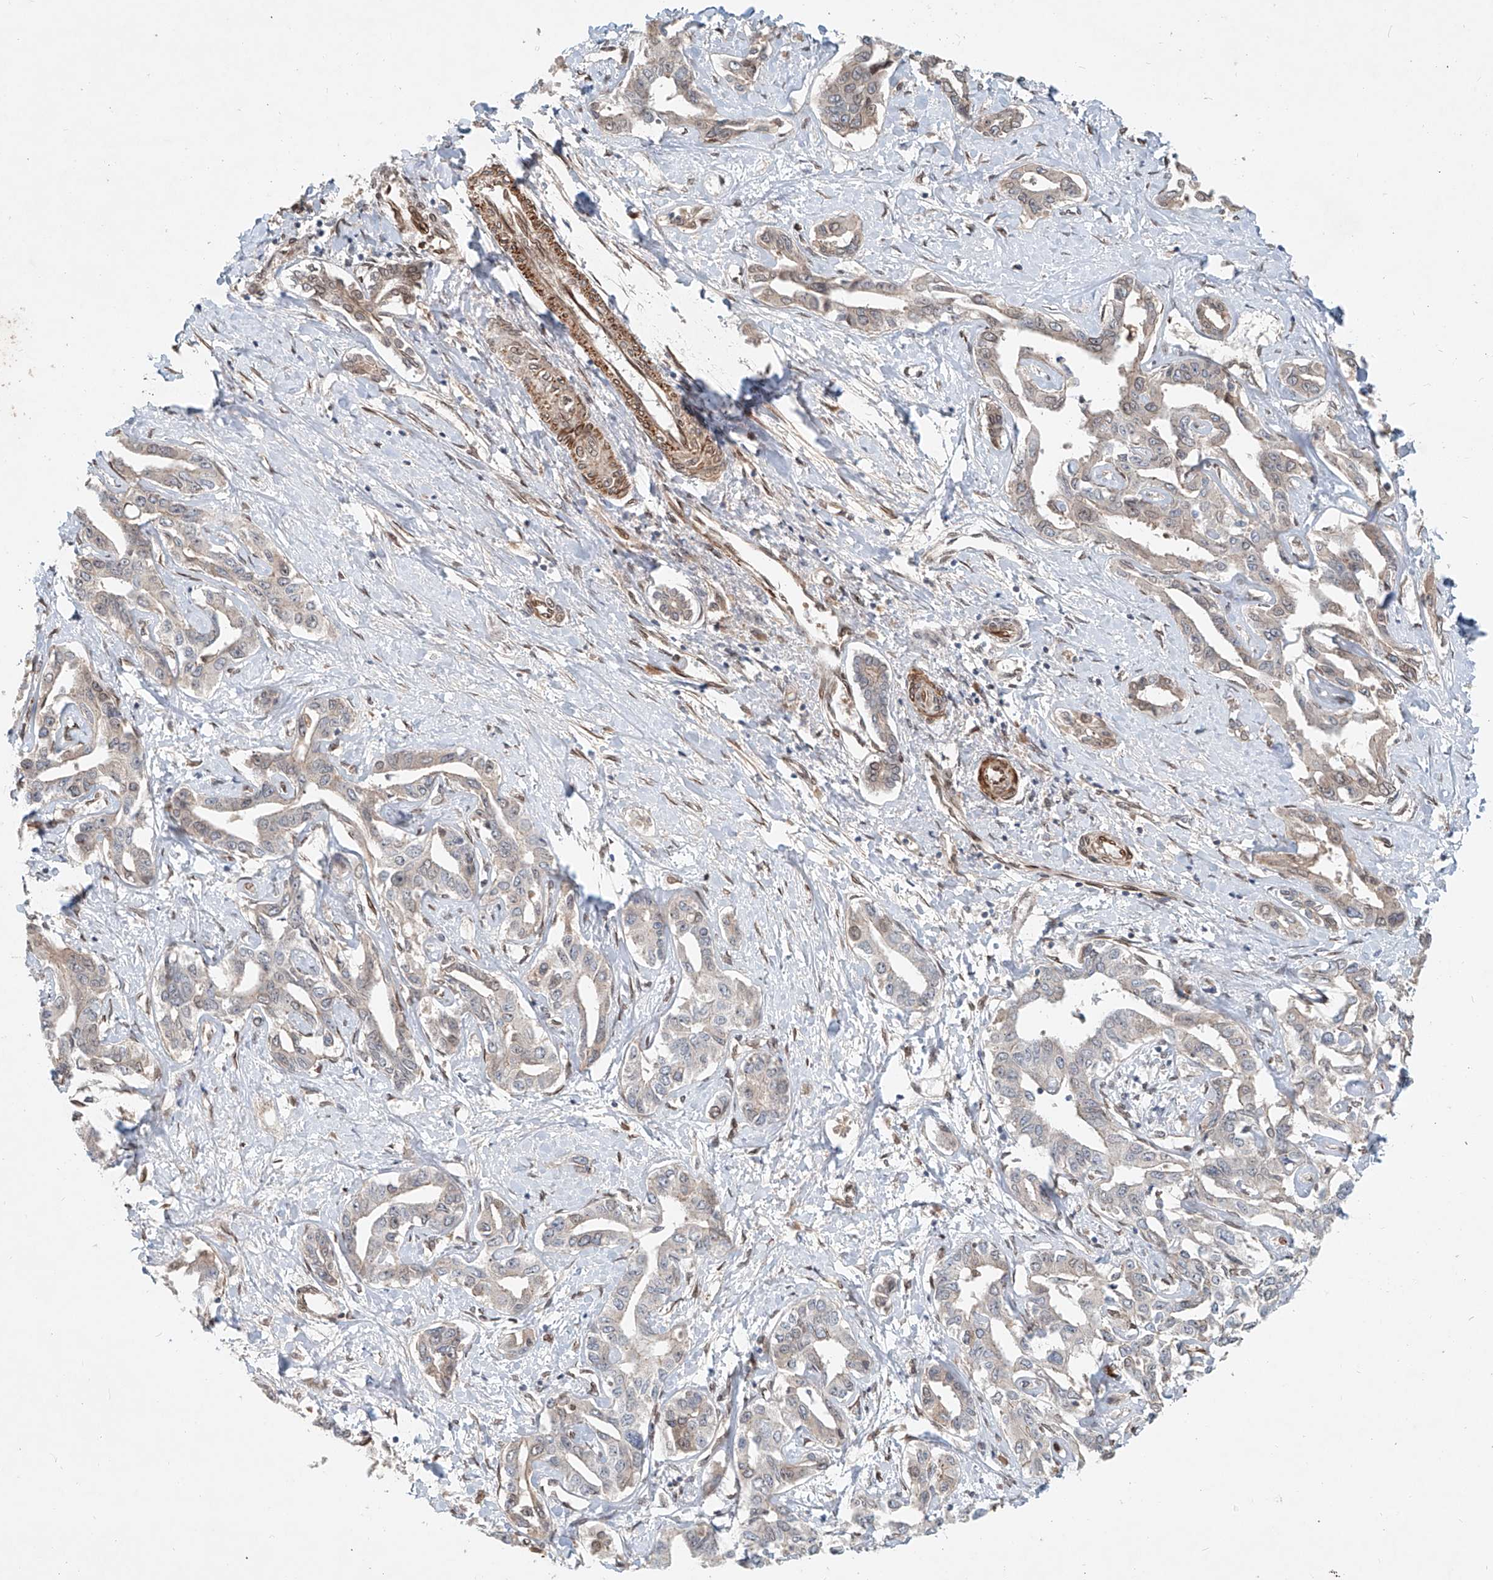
{"staining": {"intensity": "weak", "quantity": "<25%", "location": "cytoplasmic/membranous"}, "tissue": "liver cancer", "cell_type": "Tumor cells", "image_type": "cancer", "snomed": [{"axis": "morphology", "description": "Cholangiocarcinoma"}, {"axis": "topography", "description": "Liver"}], "caption": "Tumor cells are negative for protein expression in human liver cholangiocarcinoma.", "gene": "SASH1", "patient": {"sex": "male", "age": 59}}